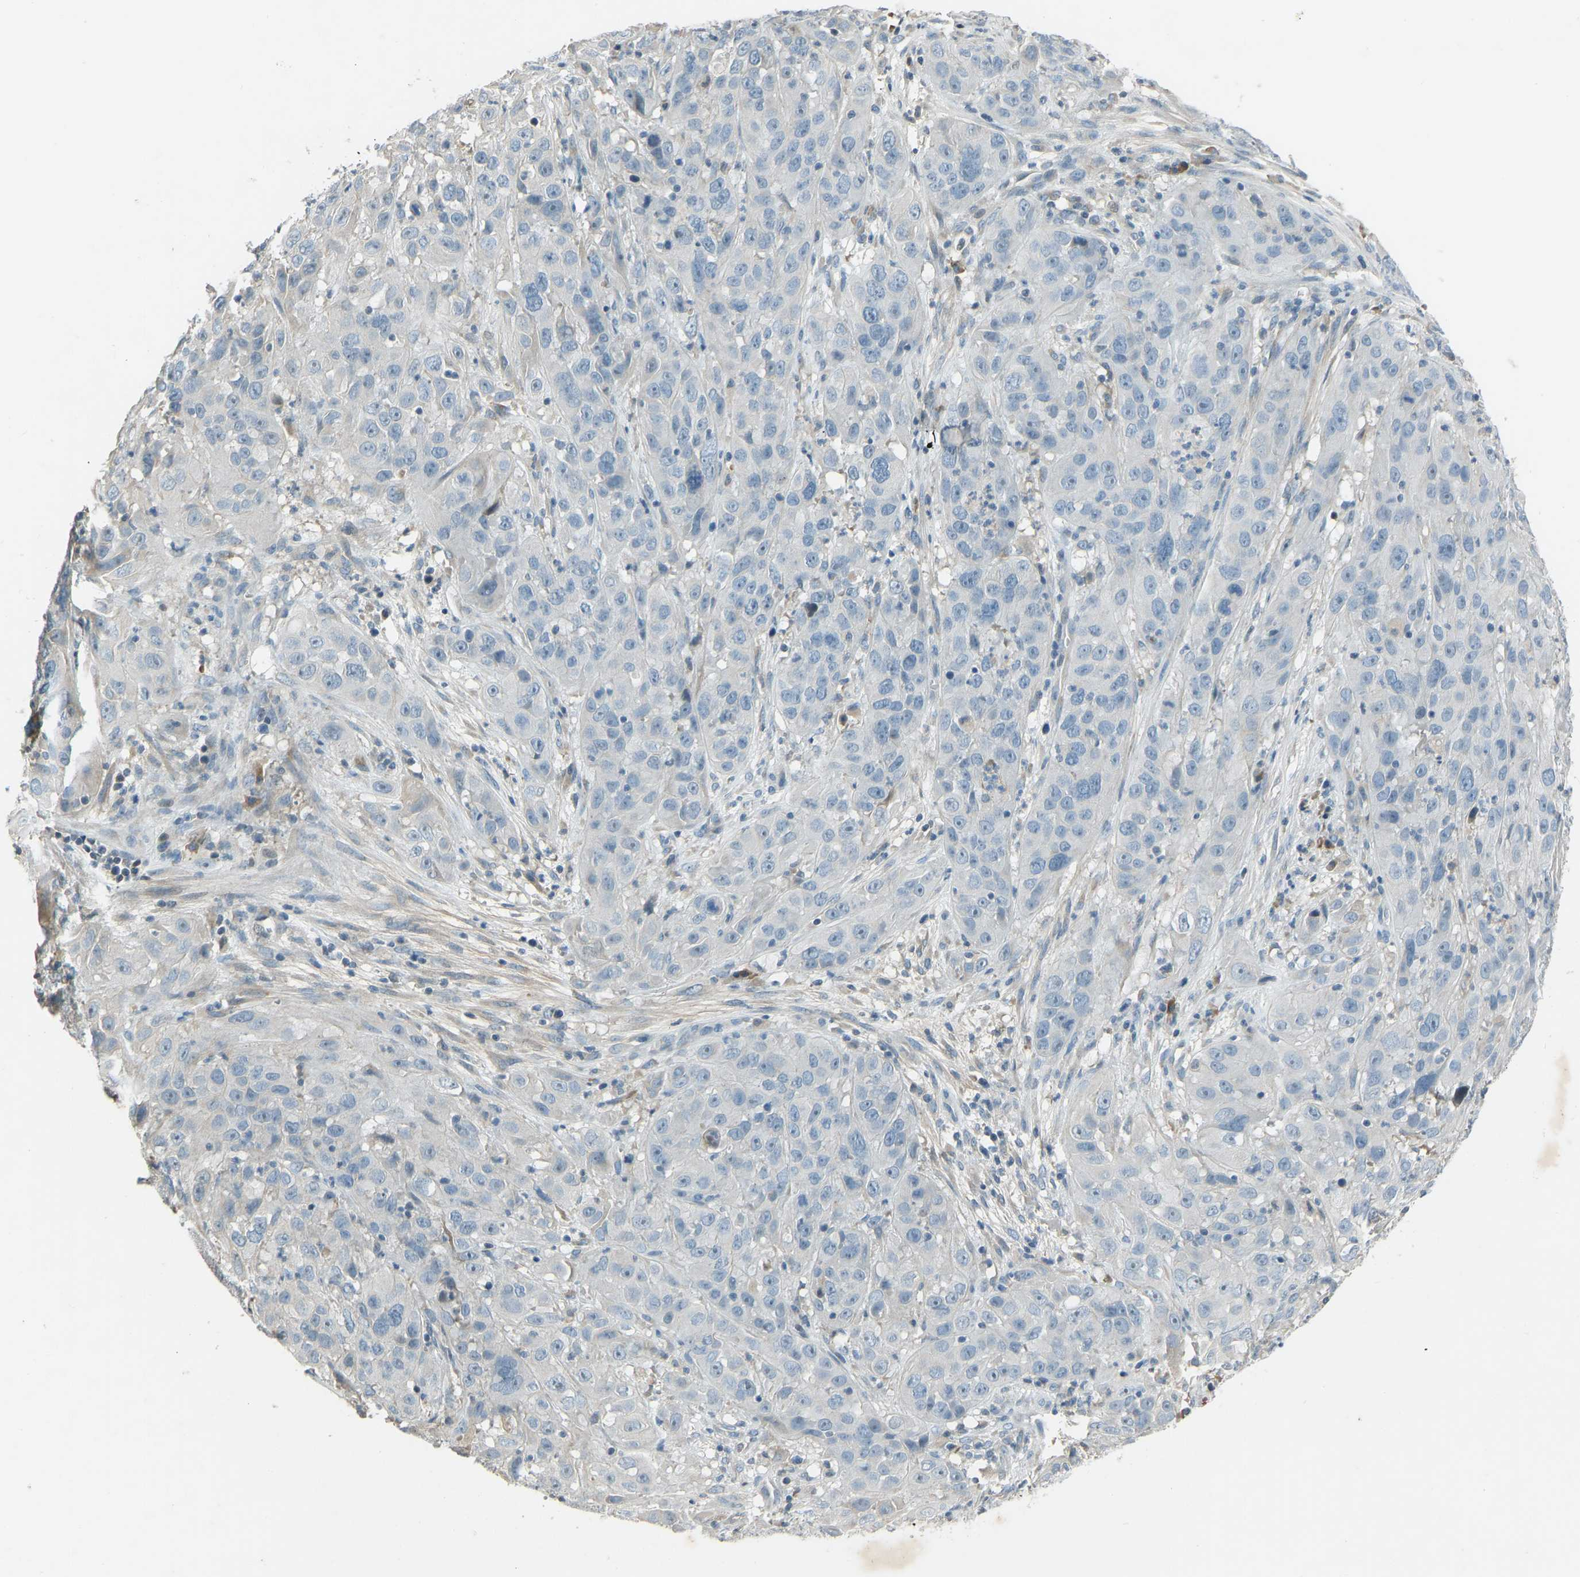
{"staining": {"intensity": "negative", "quantity": "none", "location": "none"}, "tissue": "cervical cancer", "cell_type": "Tumor cells", "image_type": "cancer", "snomed": [{"axis": "morphology", "description": "Squamous cell carcinoma, NOS"}, {"axis": "topography", "description": "Cervix"}], "caption": "Tumor cells are negative for protein expression in human cervical cancer (squamous cell carcinoma). Brightfield microscopy of immunohistochemistry (IHC) stained with DAB (brown) and hematoxylin (blue), captured at high magnification.", "gene": "FBLN2", "patient": {"sex": "female", "age": 32}}